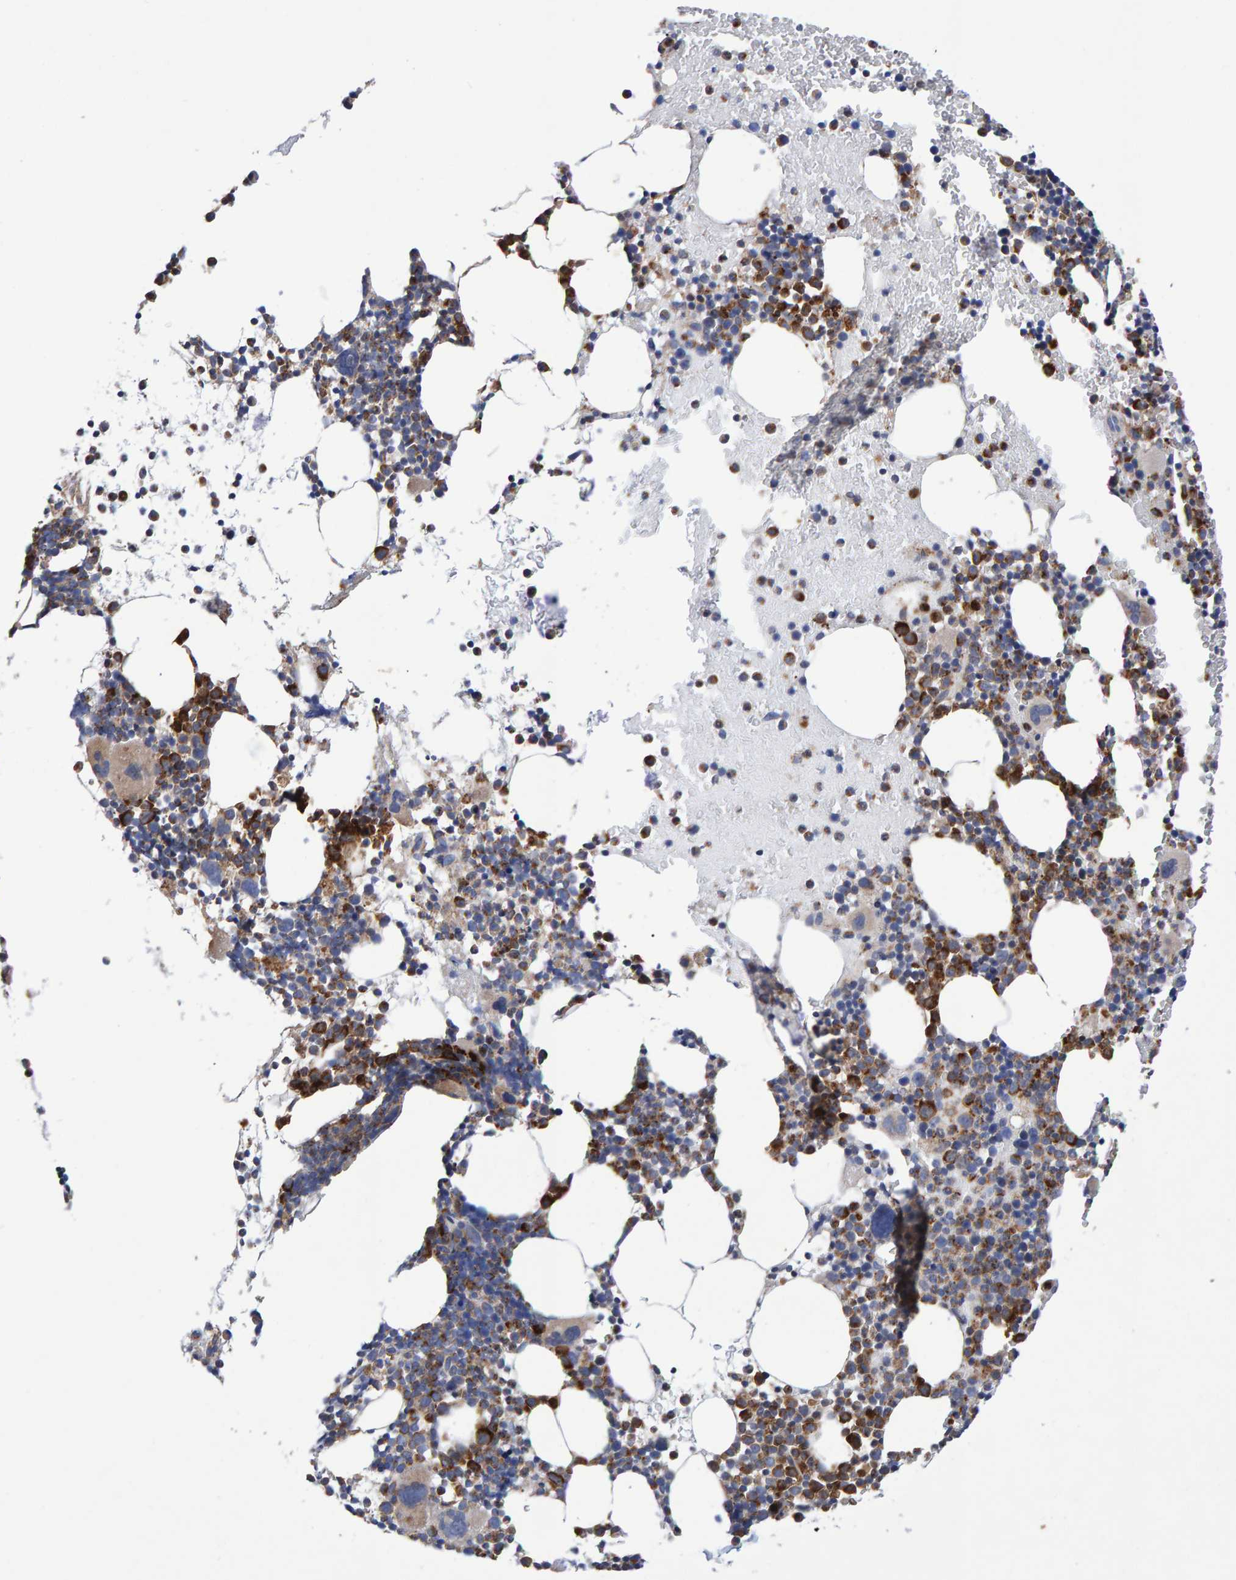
{"staining": {"intensity": "strong", "quantity": "<25%", "location": "cytoplasmic/membranous"}, "tissue": "bone marrow", "cell_type": "Hematopoietic cells", "image_type": "normal", "snomed": [{"axis": "morphology", "description": "Normal tissue, NOS"}, {"axis": "morphology", "description": "Inflammation, NOS"}, {"axis": "topography", "description": "Bone marrow"}], "caption": "Immunohistochemistry (IHC) staining of unremarkable bone marrow, which exhibits medium levels of strong cytoplasmic/membranous staining in approximately <25% of hematopoietic cells indicating strong cytoplasmic/membranous protein positivity. The staining was performed using DAB (brown) for protein detection and nuclei were counterstained in hematoxylin (blue).", "gene": "EFR3A", "patient": {"sex": "male", "age": 78}}